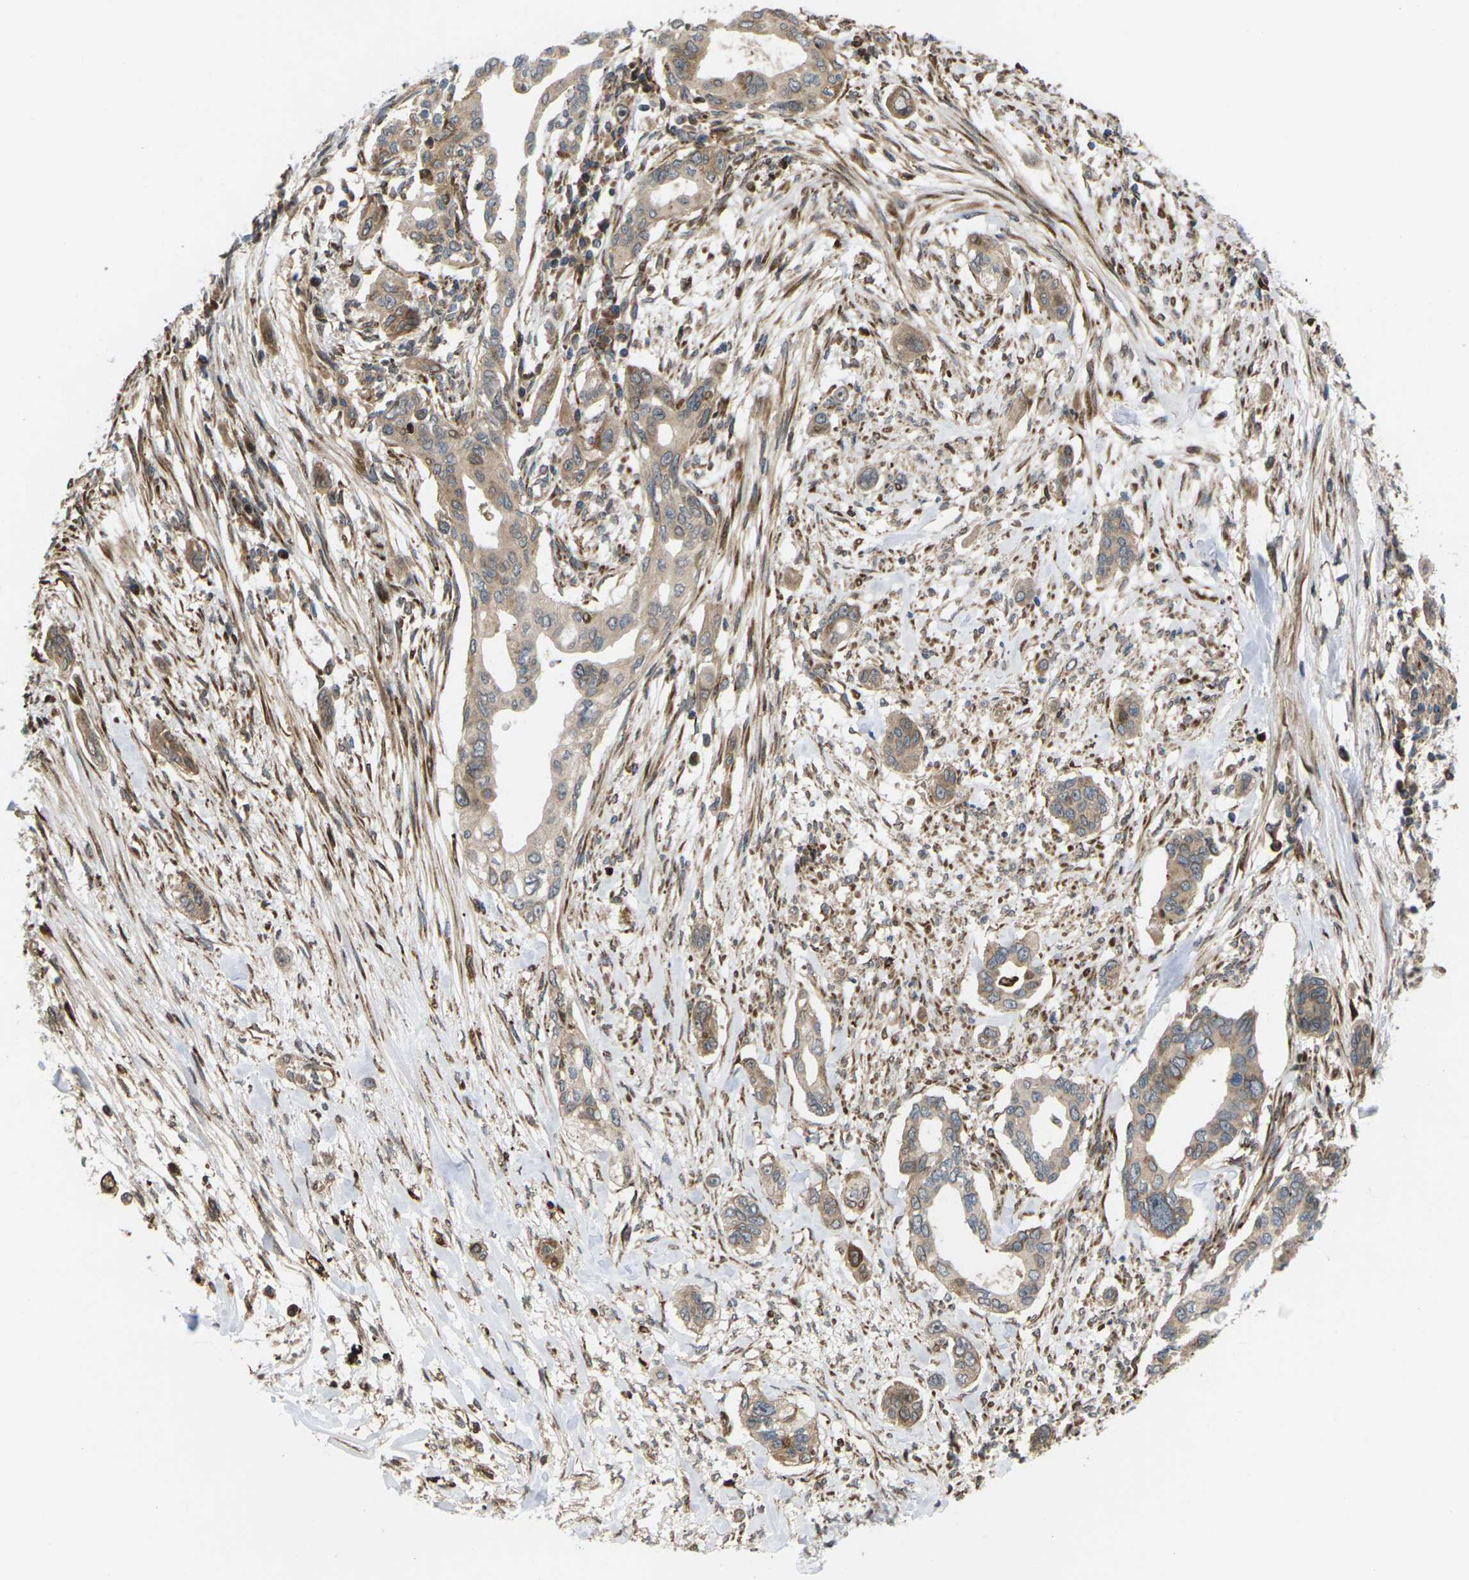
{"staining": {"intensity": "weak", "quantity": ">75%", "location": "cytoplasmic/membranous"}, "tissue": "pancreatic cancer", "cell_type": "Tumor cells", "image_type": "cancer", "snomed": [{"axis": "morphology", "description": "Adenocarcinoma, NOS"}, {"axis": "topography", "description": "Pancreas"}], "caption": "DAB immunohistochemical staining of human pancreatic cancer (adenocarcinoma) displays weak cytoplasmic/membranous protein positivity in about >75% of tumor cells.", "gene": "ROBO1", "patient": {"sex": "female", "age": 60}}